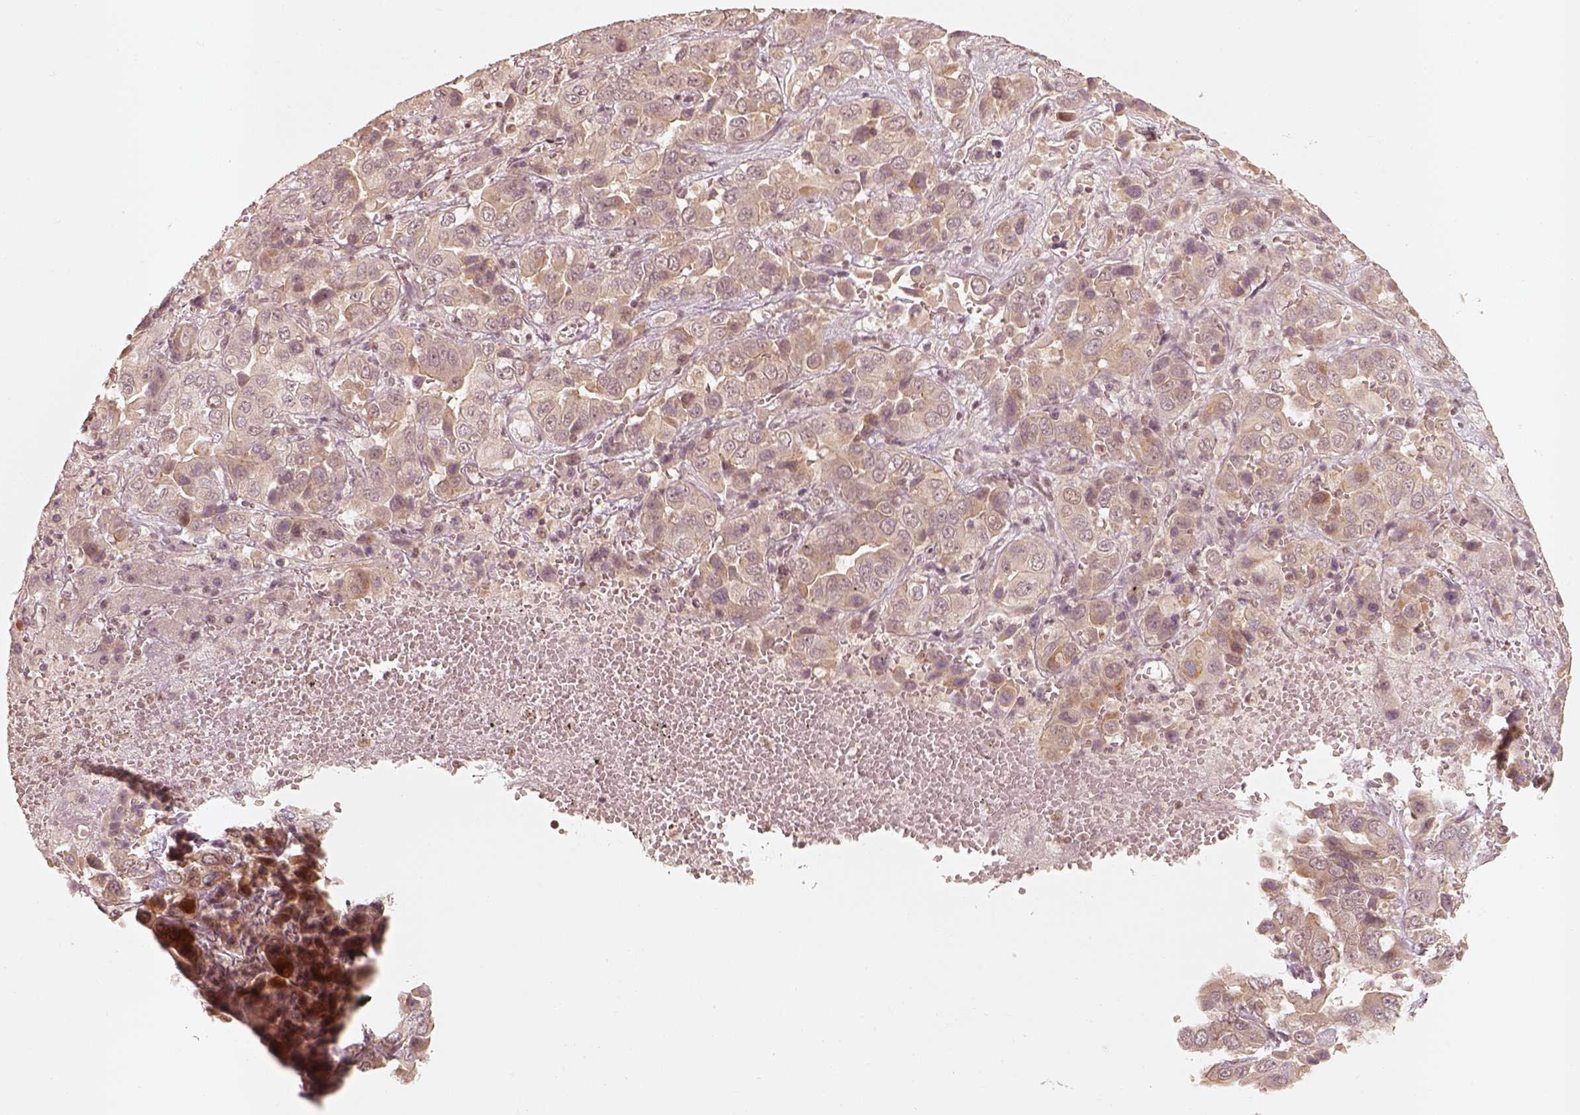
{"staining": {"intensity": "weak", "quantity": ">75%", "location": "cytoplasmic/membranous"}, "tissue": "liver cancer", "cell_type": "Tumor cells", "image_type": "cancer", "snomed": [{"axis": "morphology", "description": "Cholangiocarcinoma"}, {"axis": "topography", "description": "Liver"}], "caption": "The micrograph demonstrates a brown stain indicating the presence of a protein in the cytoplasmic/membranous of tumor cells in liver cholangiocarcinoma. The staining was performed using DAB (3,3'-diaminobenzidine), with brown indicating positive protein expression. Nuclei are stained blue with hematoxylin.", "gene": "GMEB2", "patient": {"sex": "female", "age": 52}}